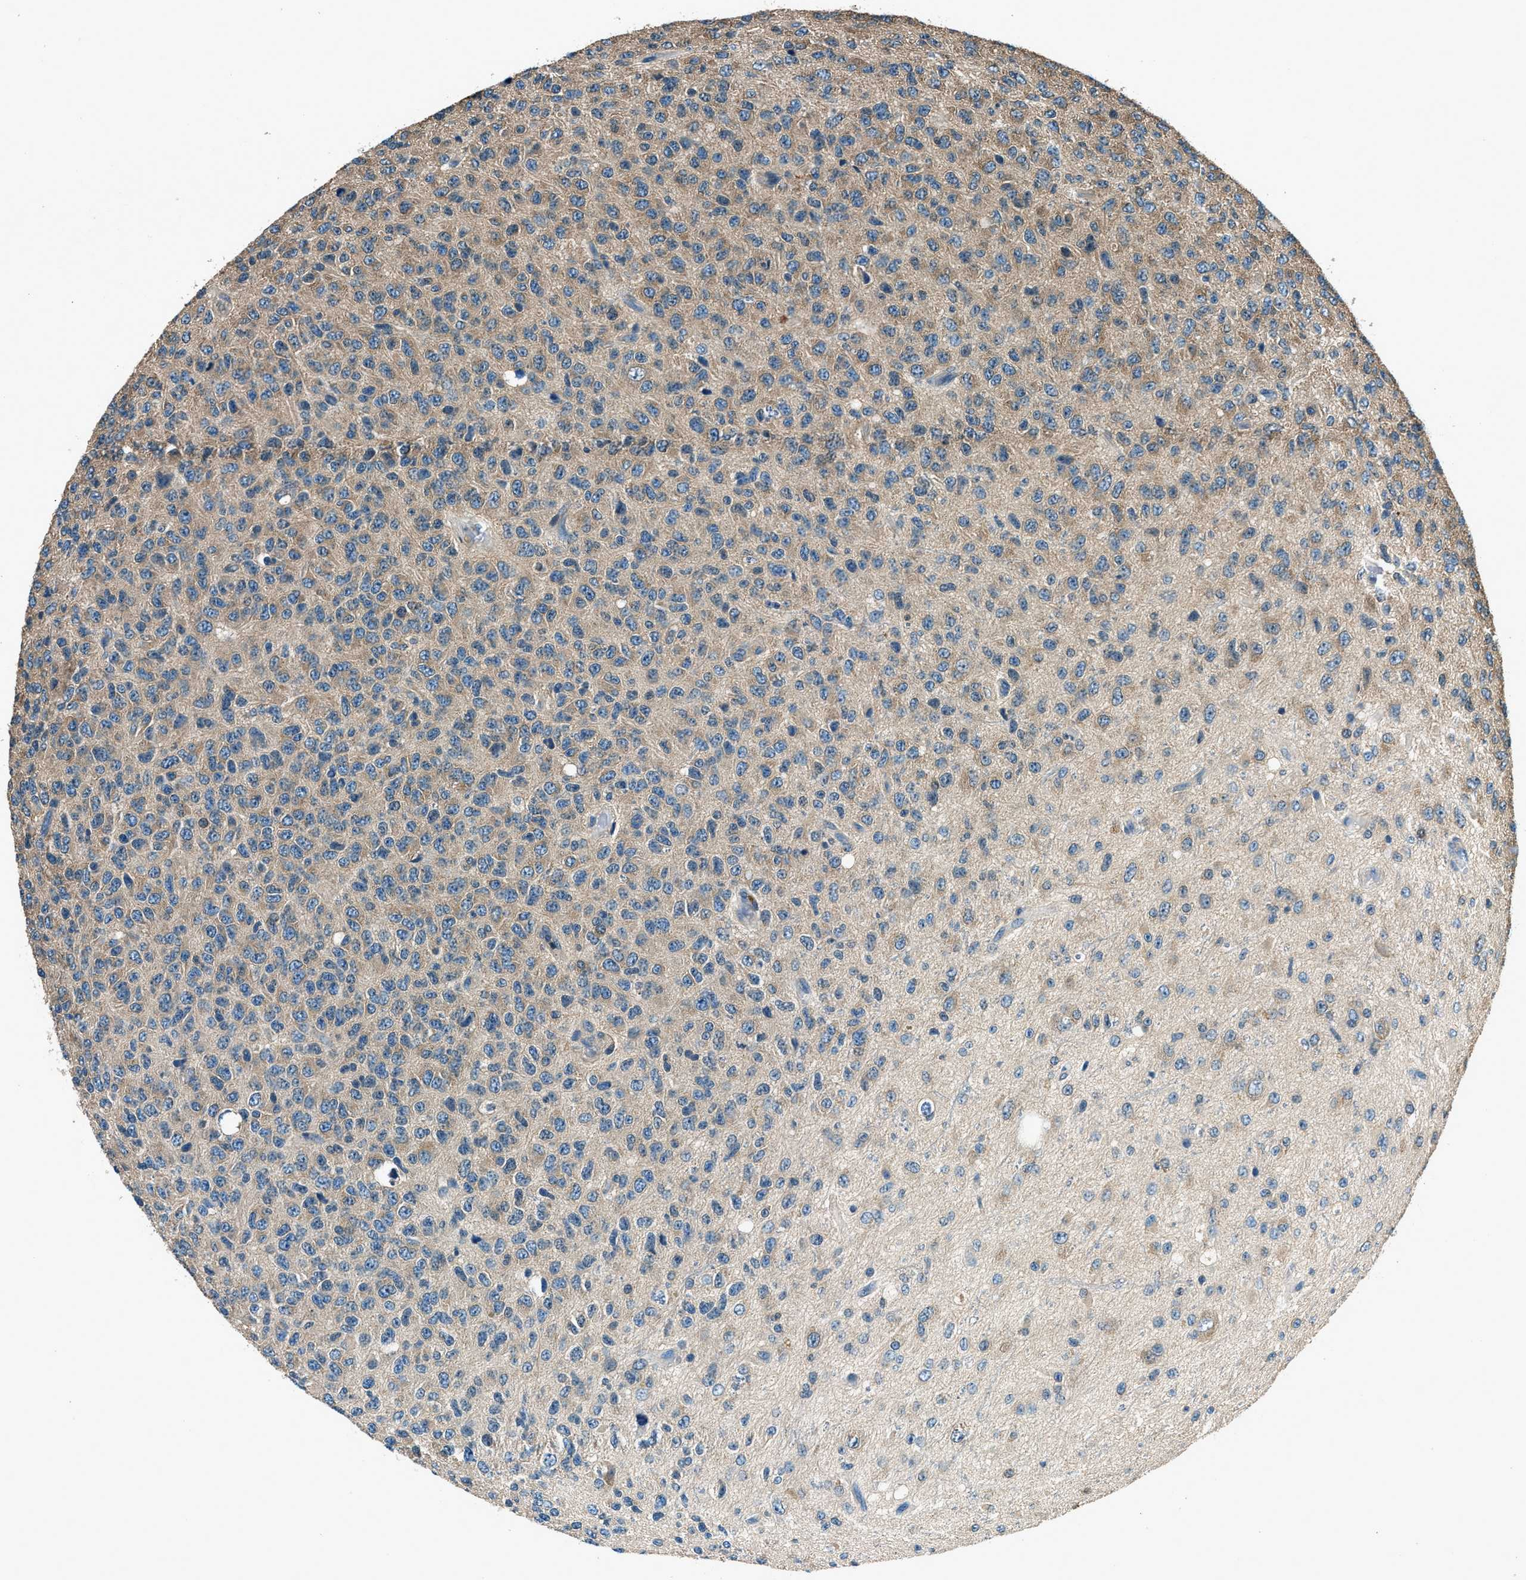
{"staining": {"intensity": "weak", "quantity": "25%-75%", "location": "cytoplasmic/membranous"}, "tissue": "glioma", "cell_type": "Tumor cells", "image_type": "cancer", "snomed": [{"axis": "morphology", "description": "Glioma, malignant, High grade"}, {"axis": "topography", "description": "pancreas cauda"}], "caption": "Tumor cells show low levels of weak cytoplasmic/membranous positivity in about 25%-75% of cells in malignant glioma (high-grade).", "gene": "ARFGAP2", "patient": {"sex": "male", "age": 60}}